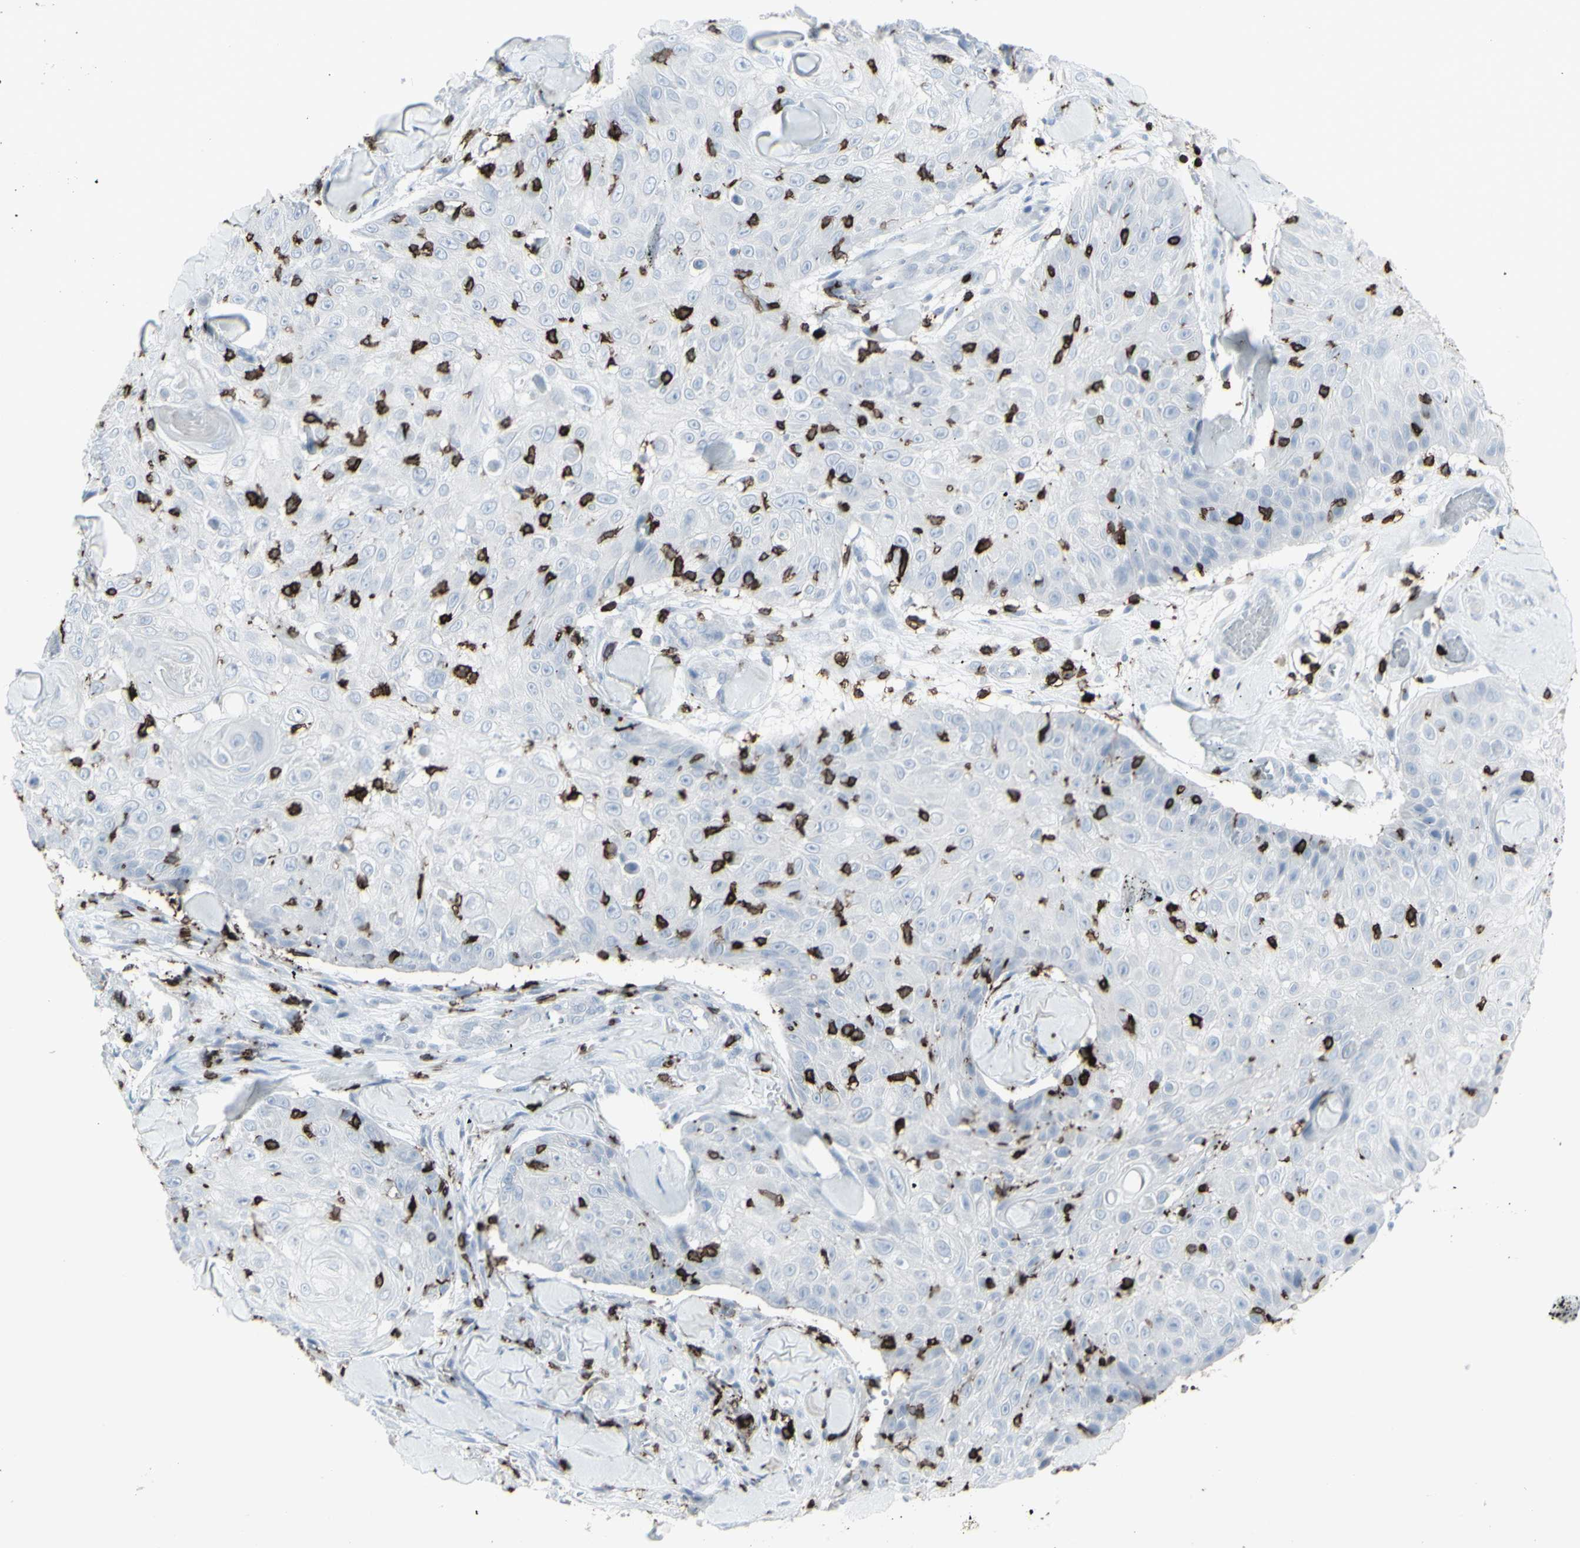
{"staining": {"intensity": "negative", "quantity": "none", "location": "none"}, "tissue": "skin cancer", "cell_type": "Tumor cells", "image_type": "cancer", "snomed": [{"axis": "morphology", "description": "Squamous cell carcinoma, NOS"}, {"axis": "topography", "description": "Skin"}], "caption": "Tumor cells show no significant positivity in skin squamous cell carcinoma. Brightfield microscopy of immunohistochemistry (IHC) stained with DAB (3,3'-diaminobenzidine) (brown) and hematoxylin (blue), captured at high magnification.", "gene": "CD247", "patient": {"sex": "male", "age": 86}}